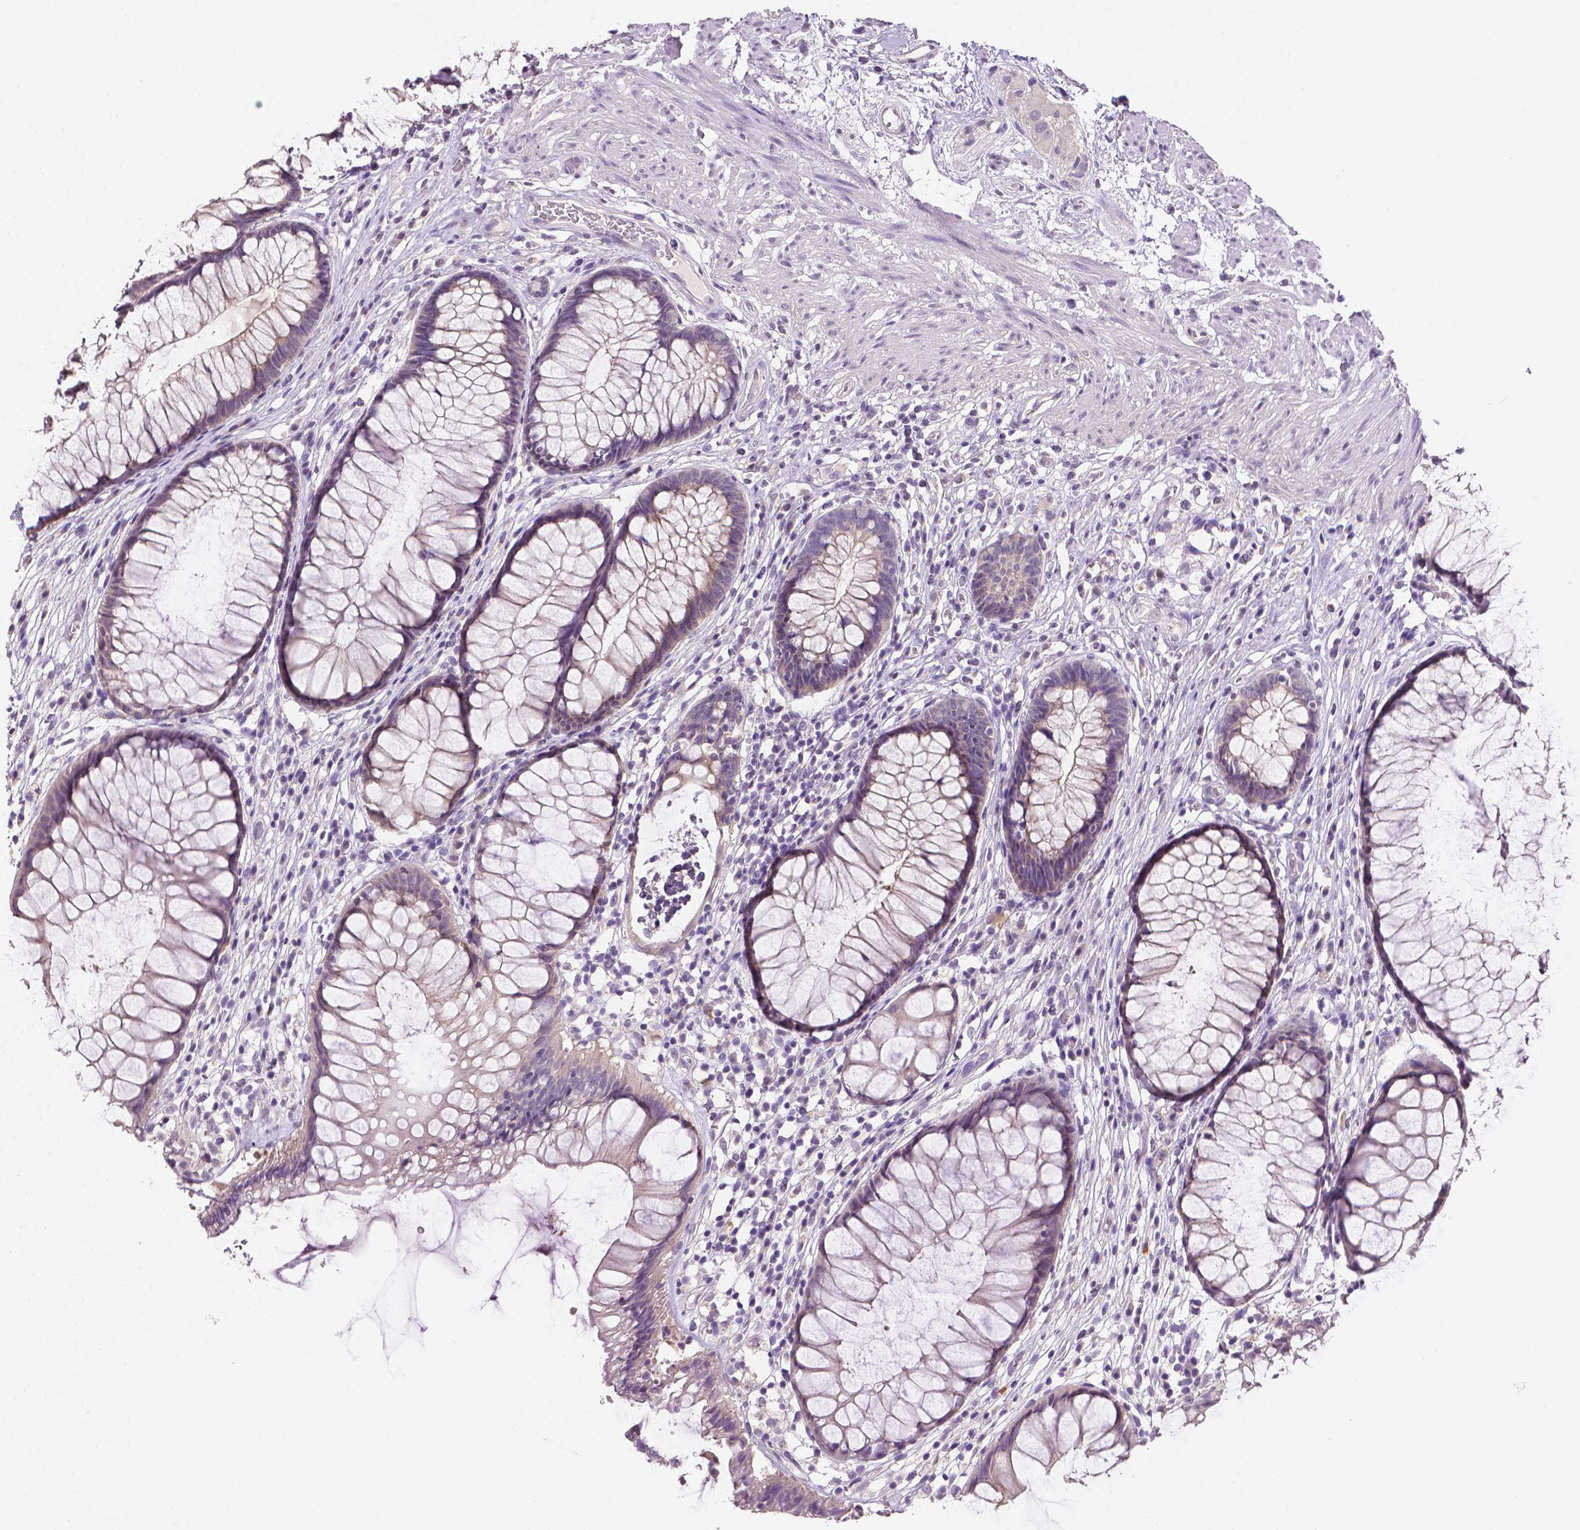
{"staining": {"intensity": "negative", "quantity": "none", "location": "none"}, "tissue": "rectum", "cell_type": "Glandular cells", "image_type": "normal", "snomed": [{"axis": "morphology", "description": "Normal tissue, NOS"}, {"axis": "topography", "description": "Smooth muscle"}, {"axis": "topography", "description": "Rectum"}], "caption": "Unremarkable rectum was stained to show a protein in brown. There is no significant positivity in glandular cells.", "gene": "FASN", "patient": {"sex": "male", "age": 53}}